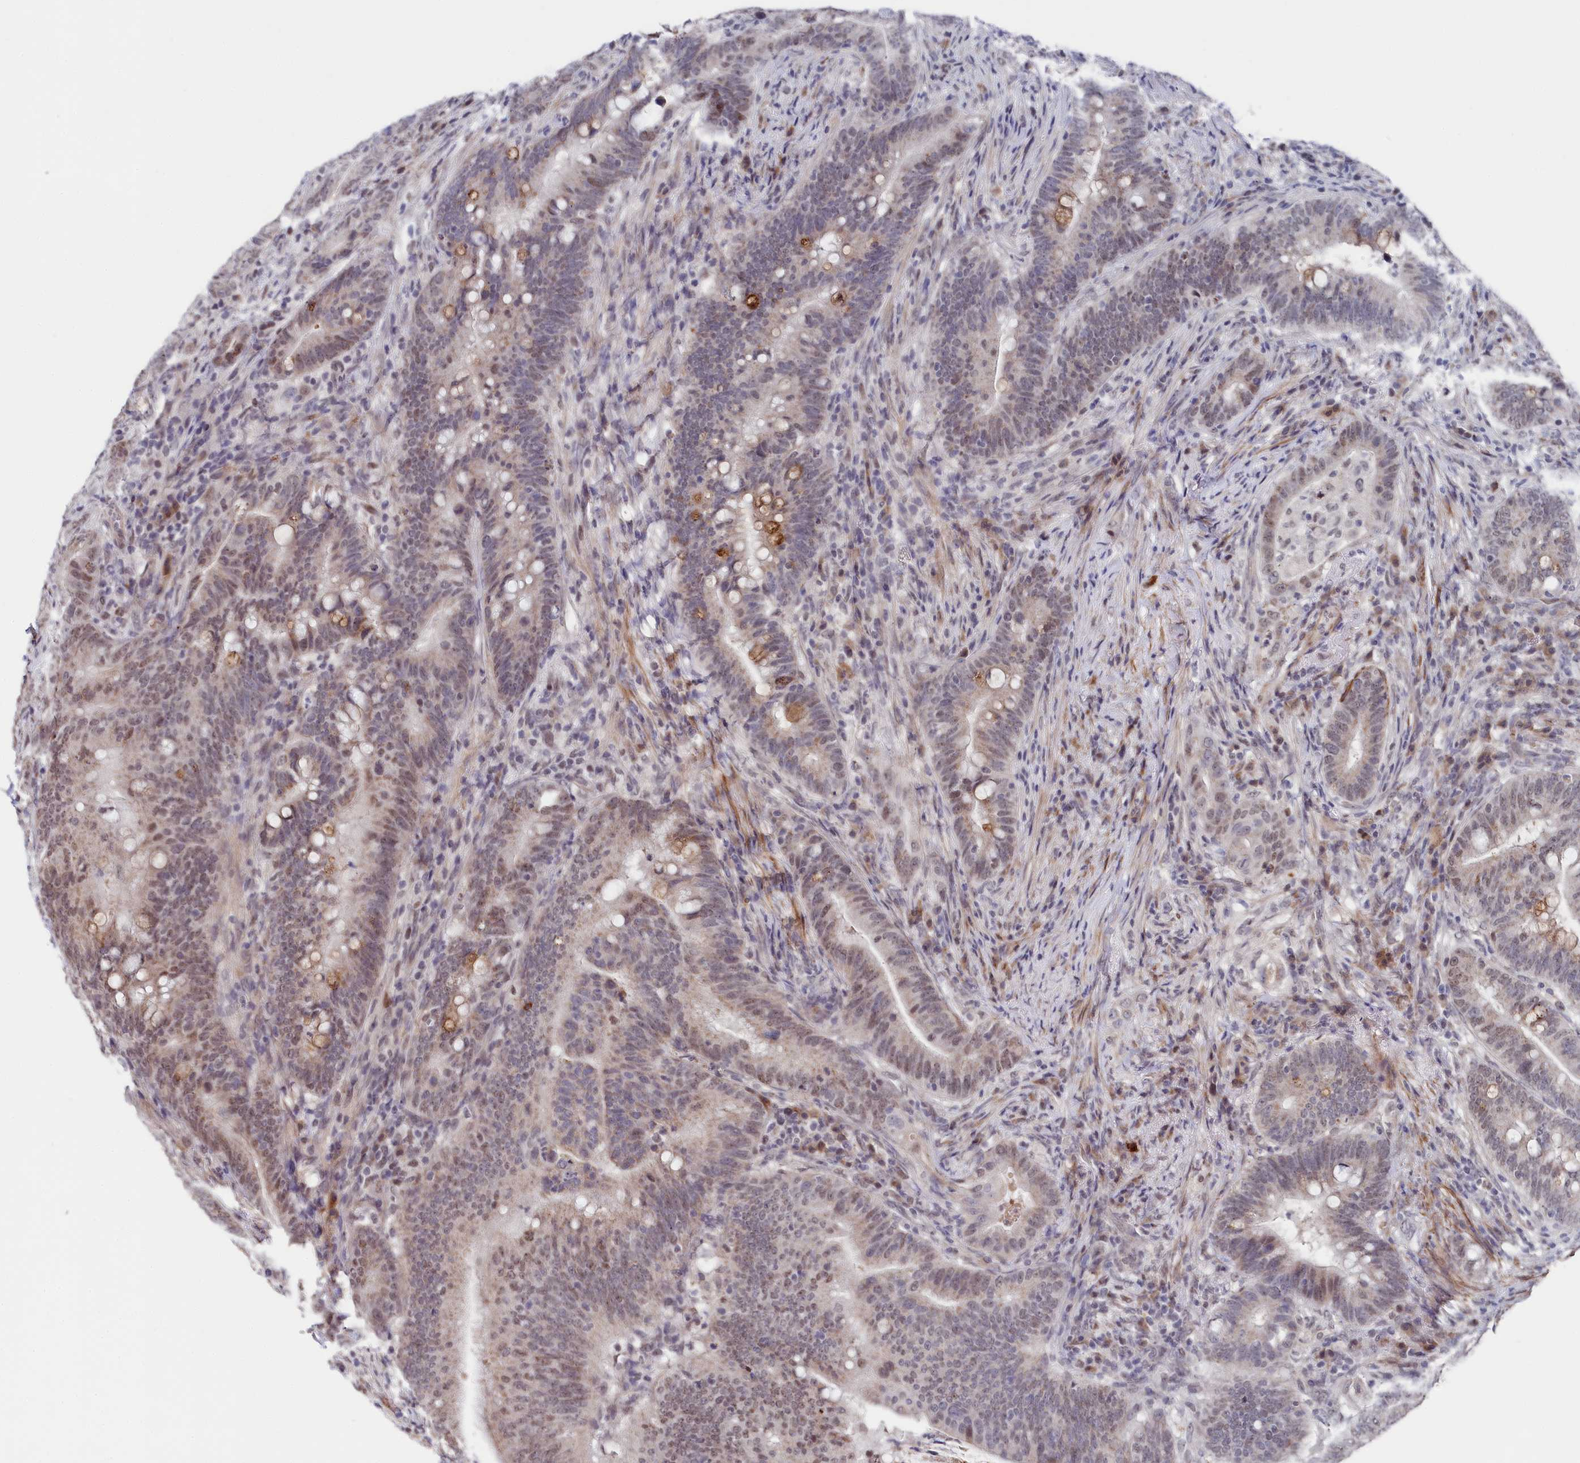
{"staining": {"intensity": "weak", "quantity": "25%-75%", "location": "nuclear"}, "tissue": "colorectal cancer", "cell_type": "Tumor cells", "image_type": "cancer", "snomed": [{"axis": "morphology", "description": "Adenocarcinoma, NOS"}, {"axis": "topography", "description": "Colon"}], "caption": "Immunohistochemistry (IHC) image of colorectal adenocarcinoma stained for a protein (brown), which shows low levels of weak nuclear expression in about 25%-75% of tumor cells.", "gene": "TIGD4", "patient": {"sex": "female", "age": 66}}